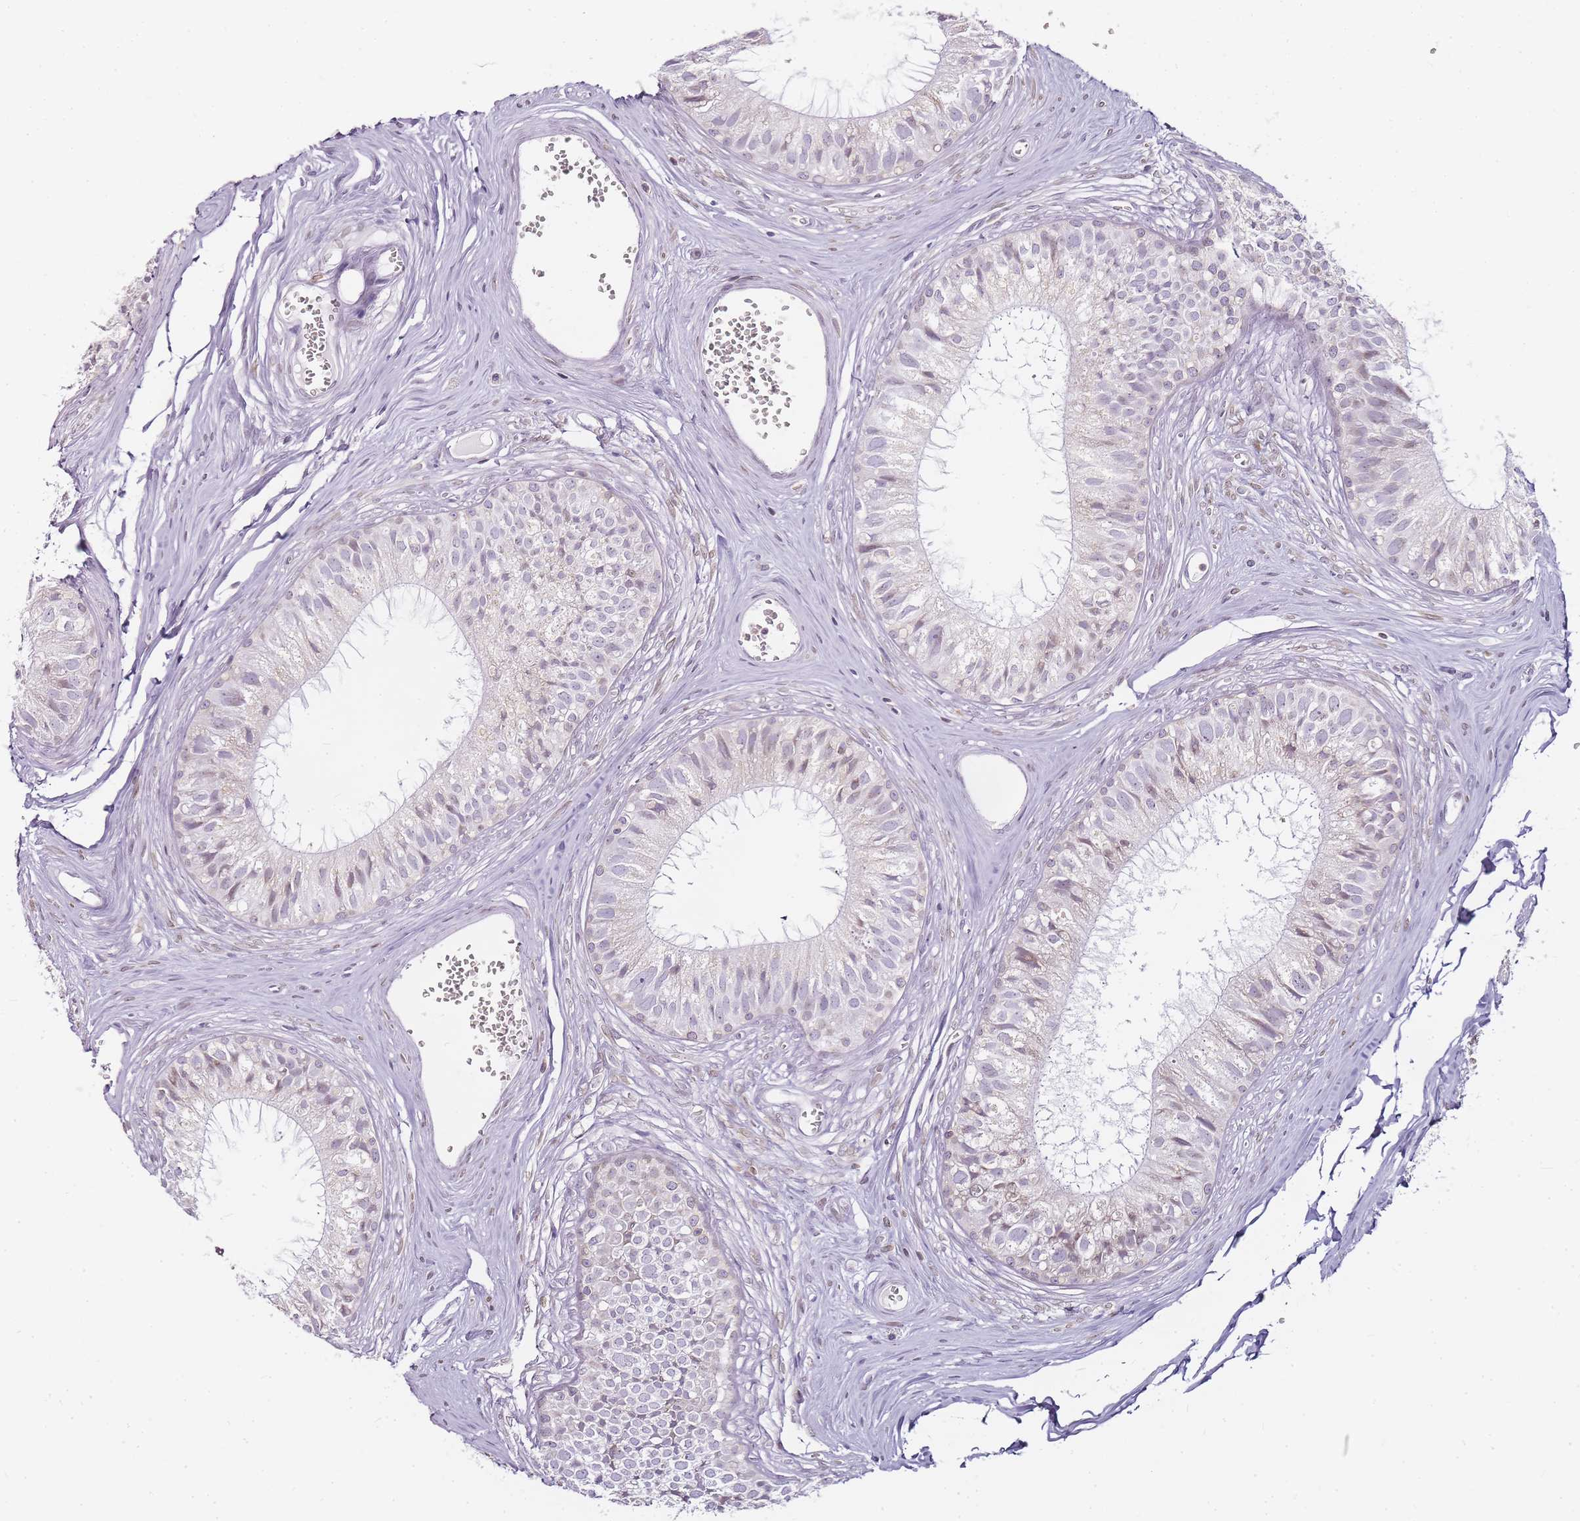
{"staining": {"intensity": "negative", "quantity": "none", "location": "none"}, "tissue": "epididymis", "cell_type": "Glandular cells", "image_type": "normal", "snomed": [{"axis": "morphology", "description": "Normal tissue, NOS"}, {"axis": "topography", "description": "Epididymis"}], "caption": "Immunohistochemistry micrograph of normal epididymis: epididymis stained with DAB shows no significant protein staining in glandular cells. (Stains: DAB (3,3'-diaminobenzidine) IHC with hematoxylin counter stain, Microscopy: brightfield microscopy at high magnification).", "gene": "JAKMIP1", "patient": {"sex": "male", "age": 36}}